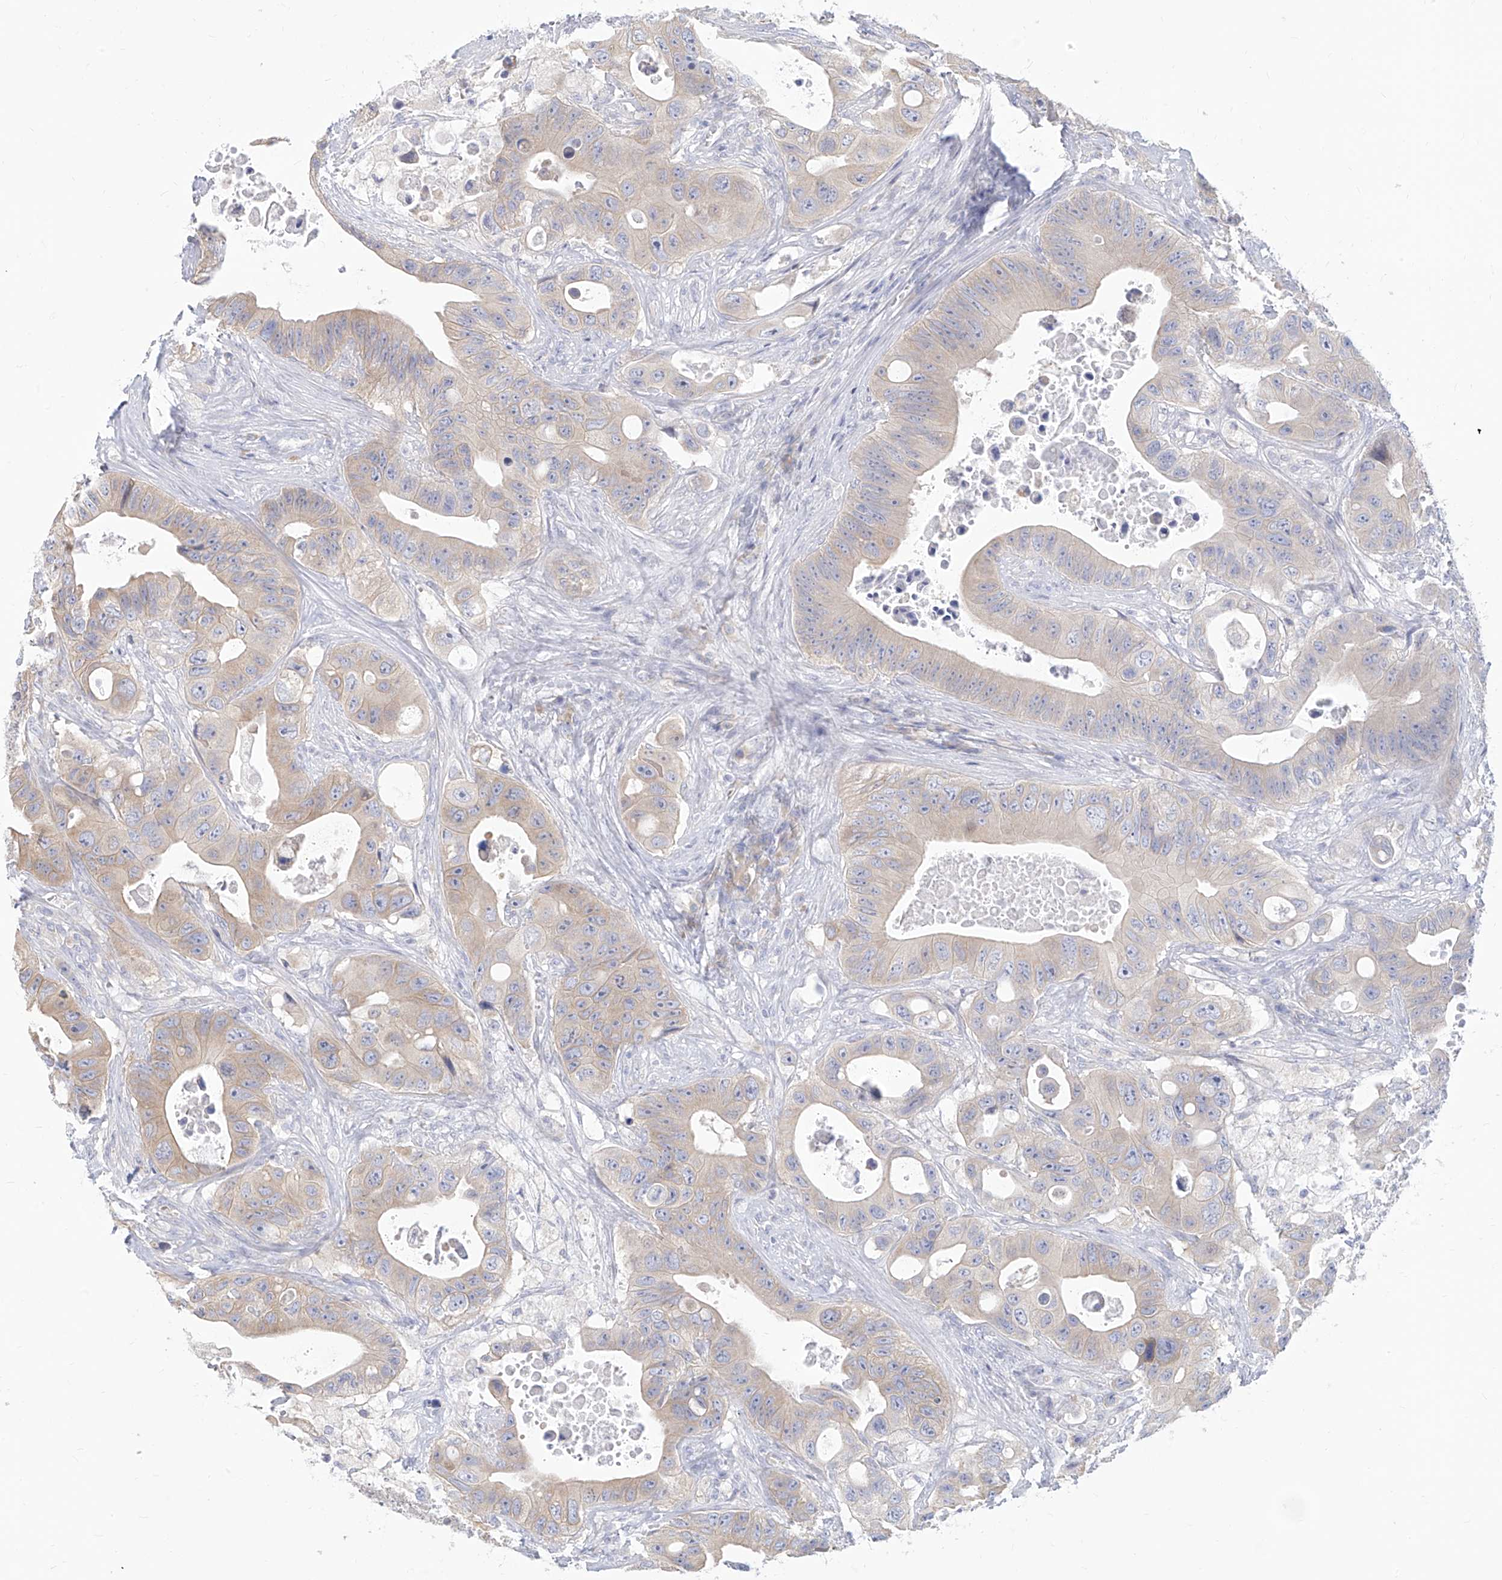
{"staining": {"intensity": "weak", "quantity": "<25%", "location": "cytoplasmic/membranous"}, "tissue": "colorectal cancer", "cell_type": "Tumor cells", "image_type": "cancer", "snomed": [{"axis": "morphology", "description": "Adenocarcinoma, NOS"}, {"axis": "topography", "description": "Colon"}], "caption": "Tumor cells show no significant protein expression in colorectal cancer (adenocarcinoma).", "gene": "FAM83B", "patient": {"sex": "female", "age": 46}}